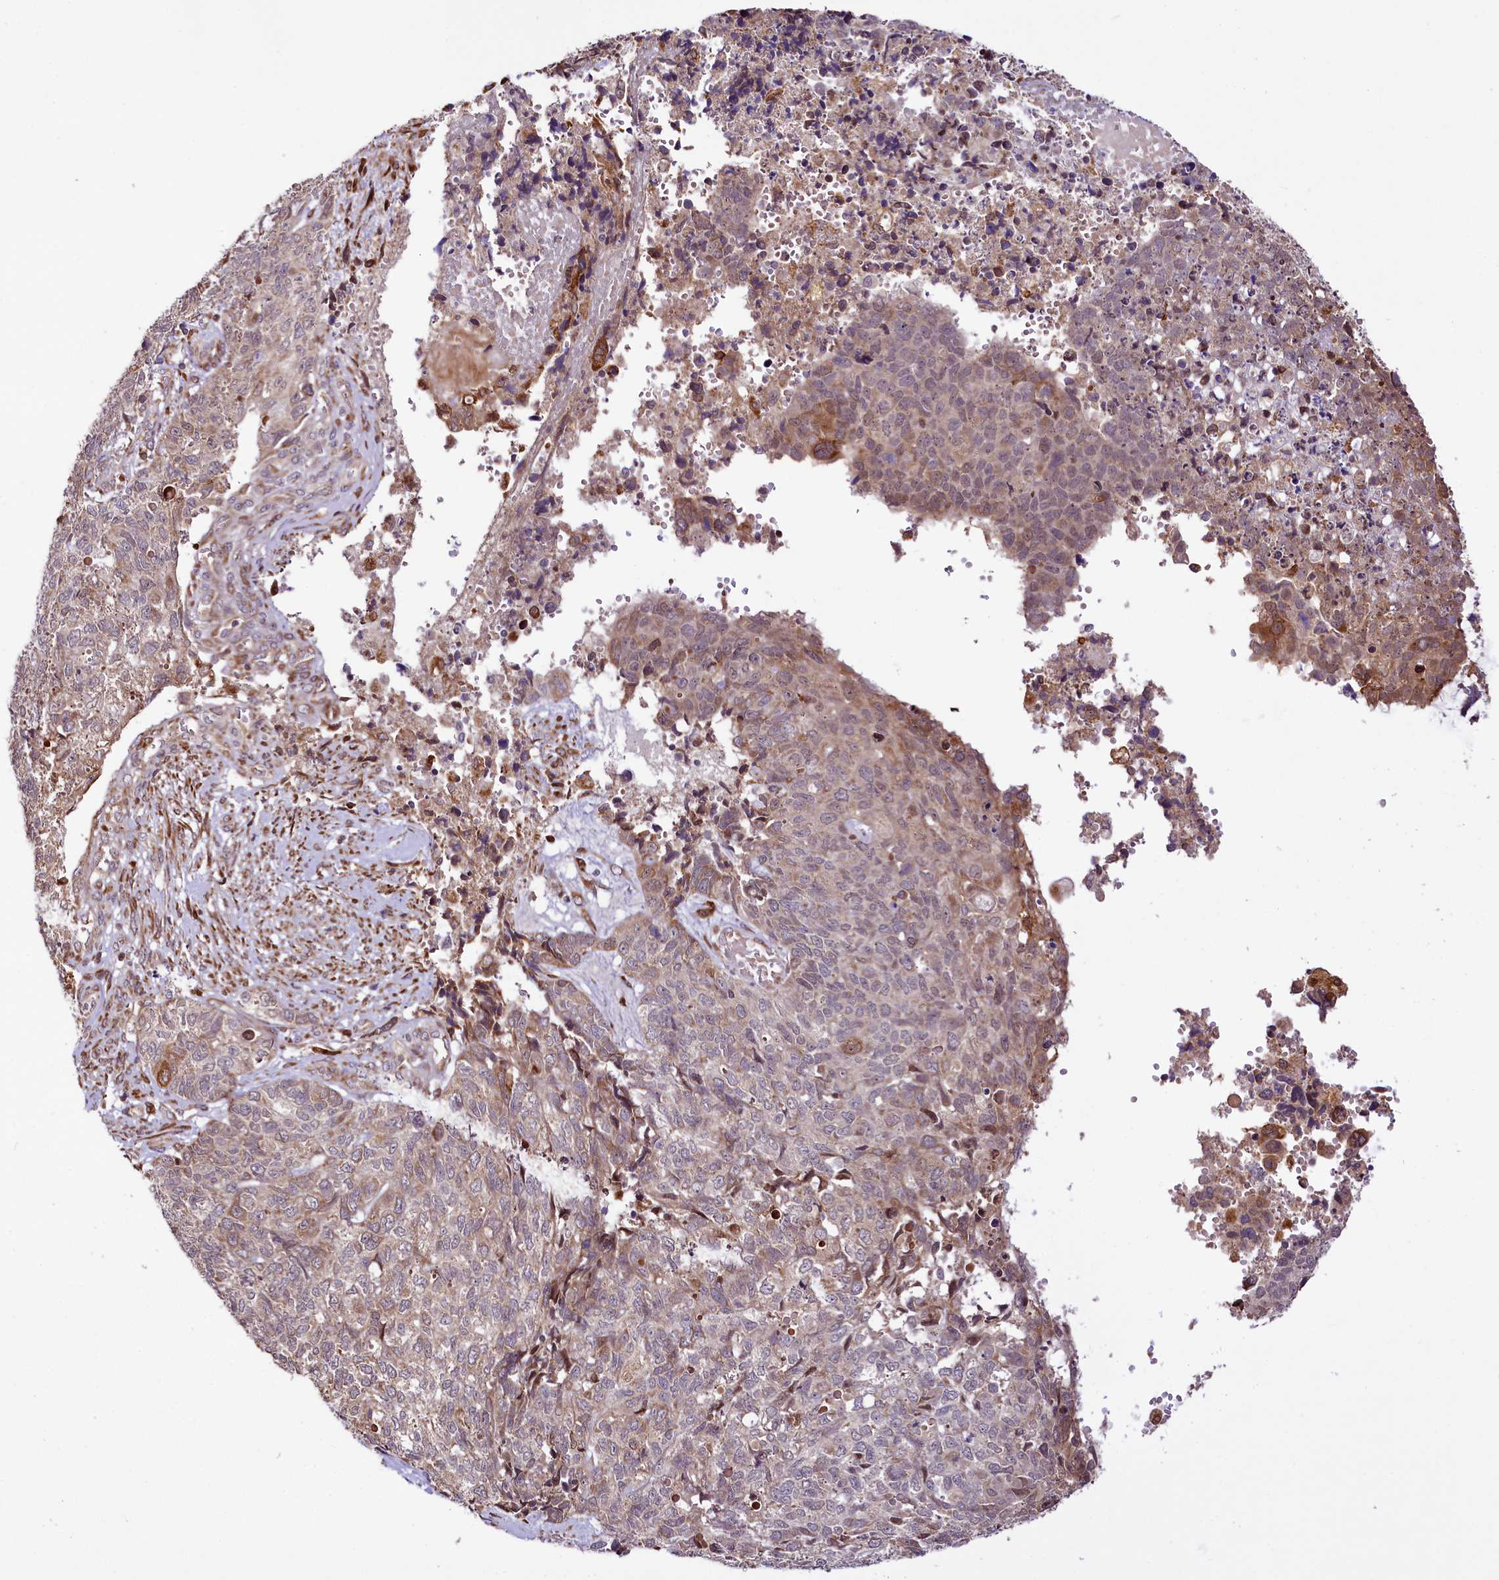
{"staining": {"intensity": "moderate", "quantity": "<25%", "location": "cytoplasmic/membranous"}, "tissue": "cervical cancer", "cell_type": "Tumor cells", "image_type": "cancer", "snomed": [{"axis": "morphology", "description": "Squamous cell carcinoma, NOS"}, {"axis": "topography", "description": "Cervix"}], "caption": "Squamous cell carcinoma (cervical) stained with immunohistochemistry demonstrates moderate cytoplasmic/membranous expression in approximately <25% of tumor cells.", "gene": "CUTC", "patient": {"sex": "female", "age": 63}}